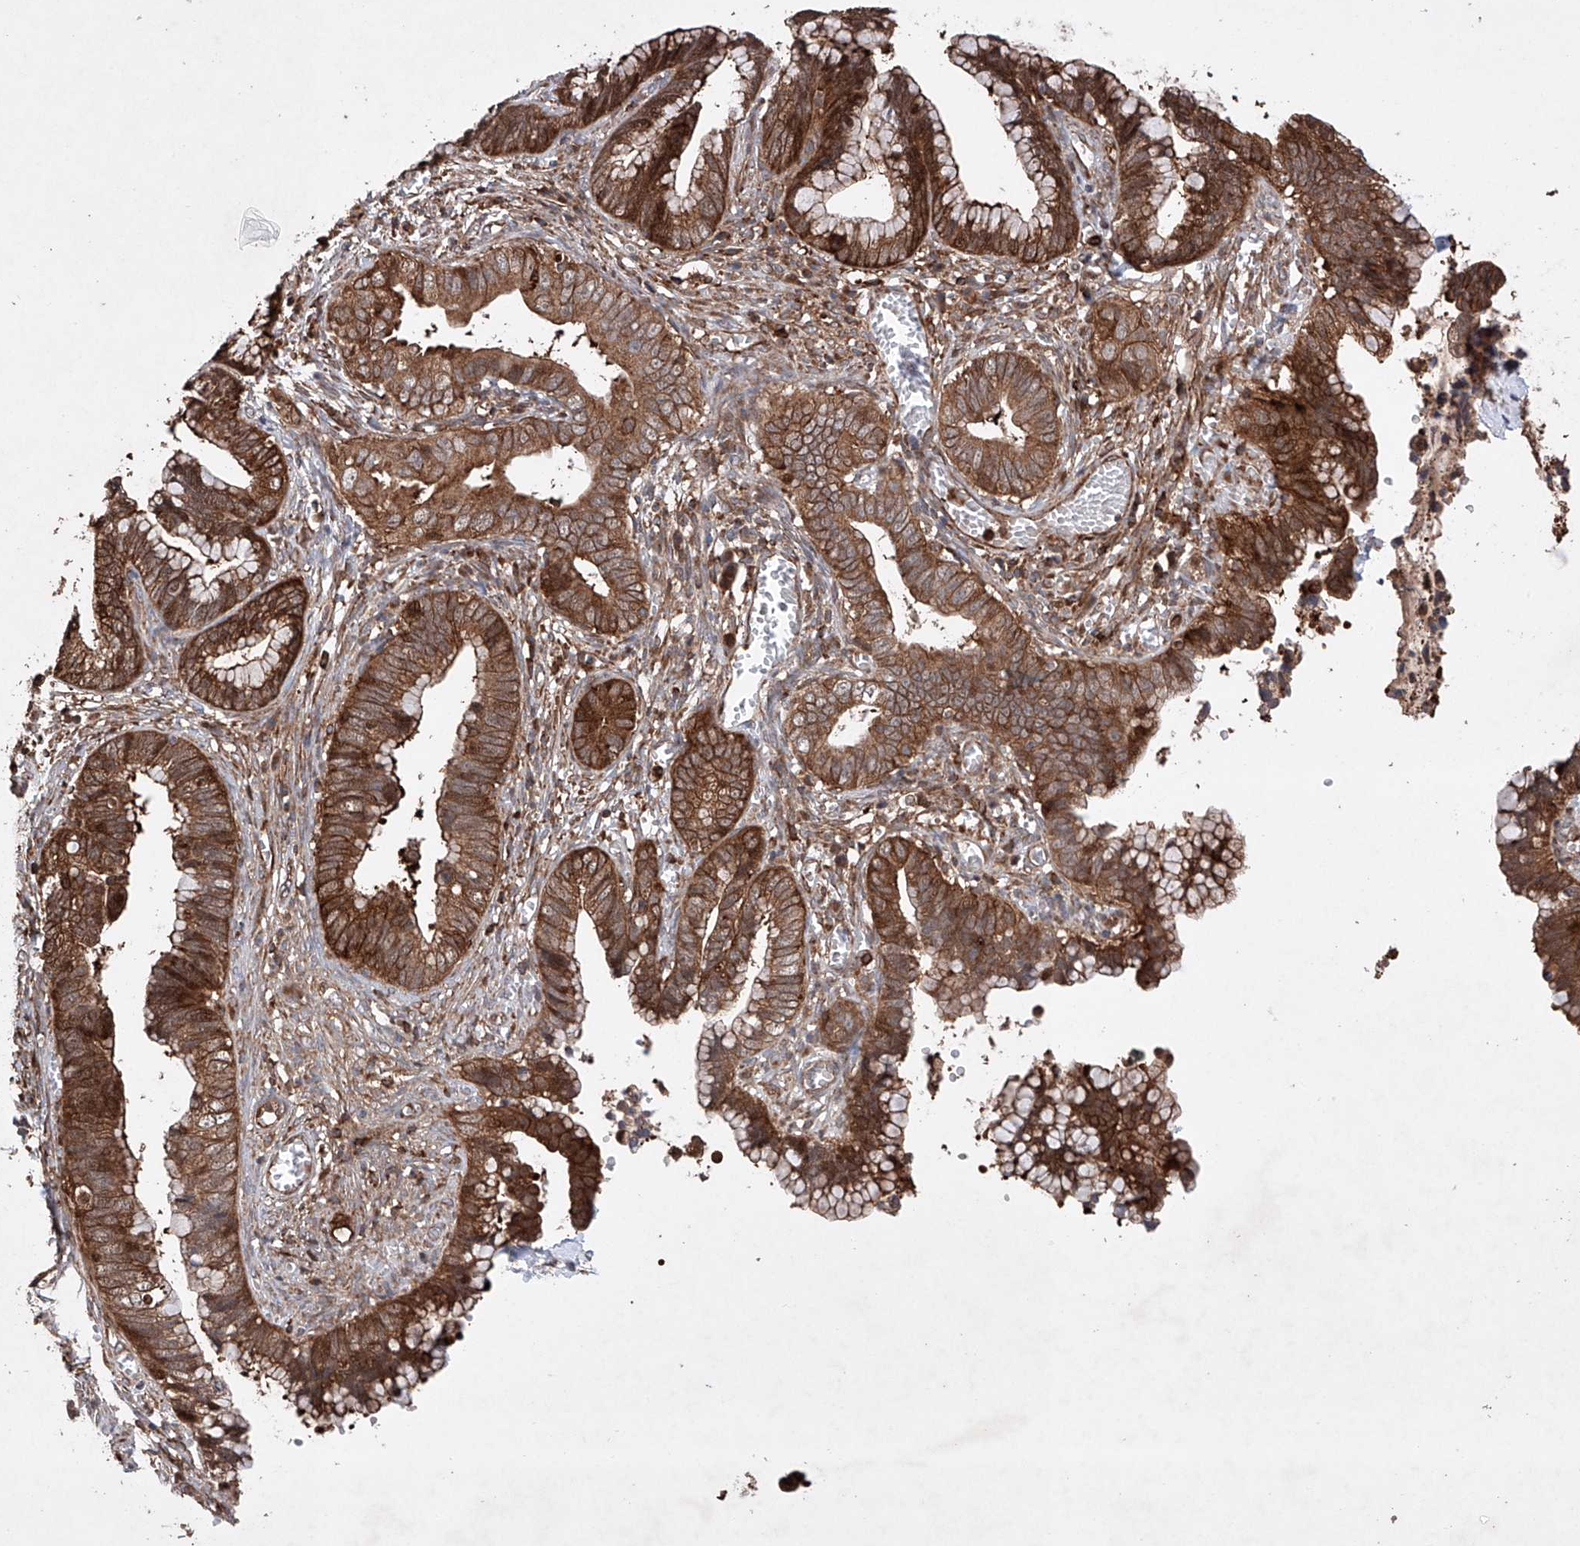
{"staining": {"intensity": "strong", "quantity": ">75%", "location": "cytoplasmic/membranous"}, "tissue": "cervical cancer", "cell_type": "Tumor cells", "image_type": "cancer", "snomed": [{"axis": "morphology", "description": "Adenocarcinoma, NOS"}, {"axis": "topography", "description": "Cervix"}], "caption": "Cervical cancer (adenocarcinoma) stained with immunohistochemistry (IHC) exhibits strong cytoplasmic/membranous positivity in about >75% of tumor cells. The protein is stained brown, and the nuclei are stained in blue (DAB IHC with brightfield microscopy, high magnification).", "gene": "TIMM23", "patient": {"sex": "female", "age": 44}}